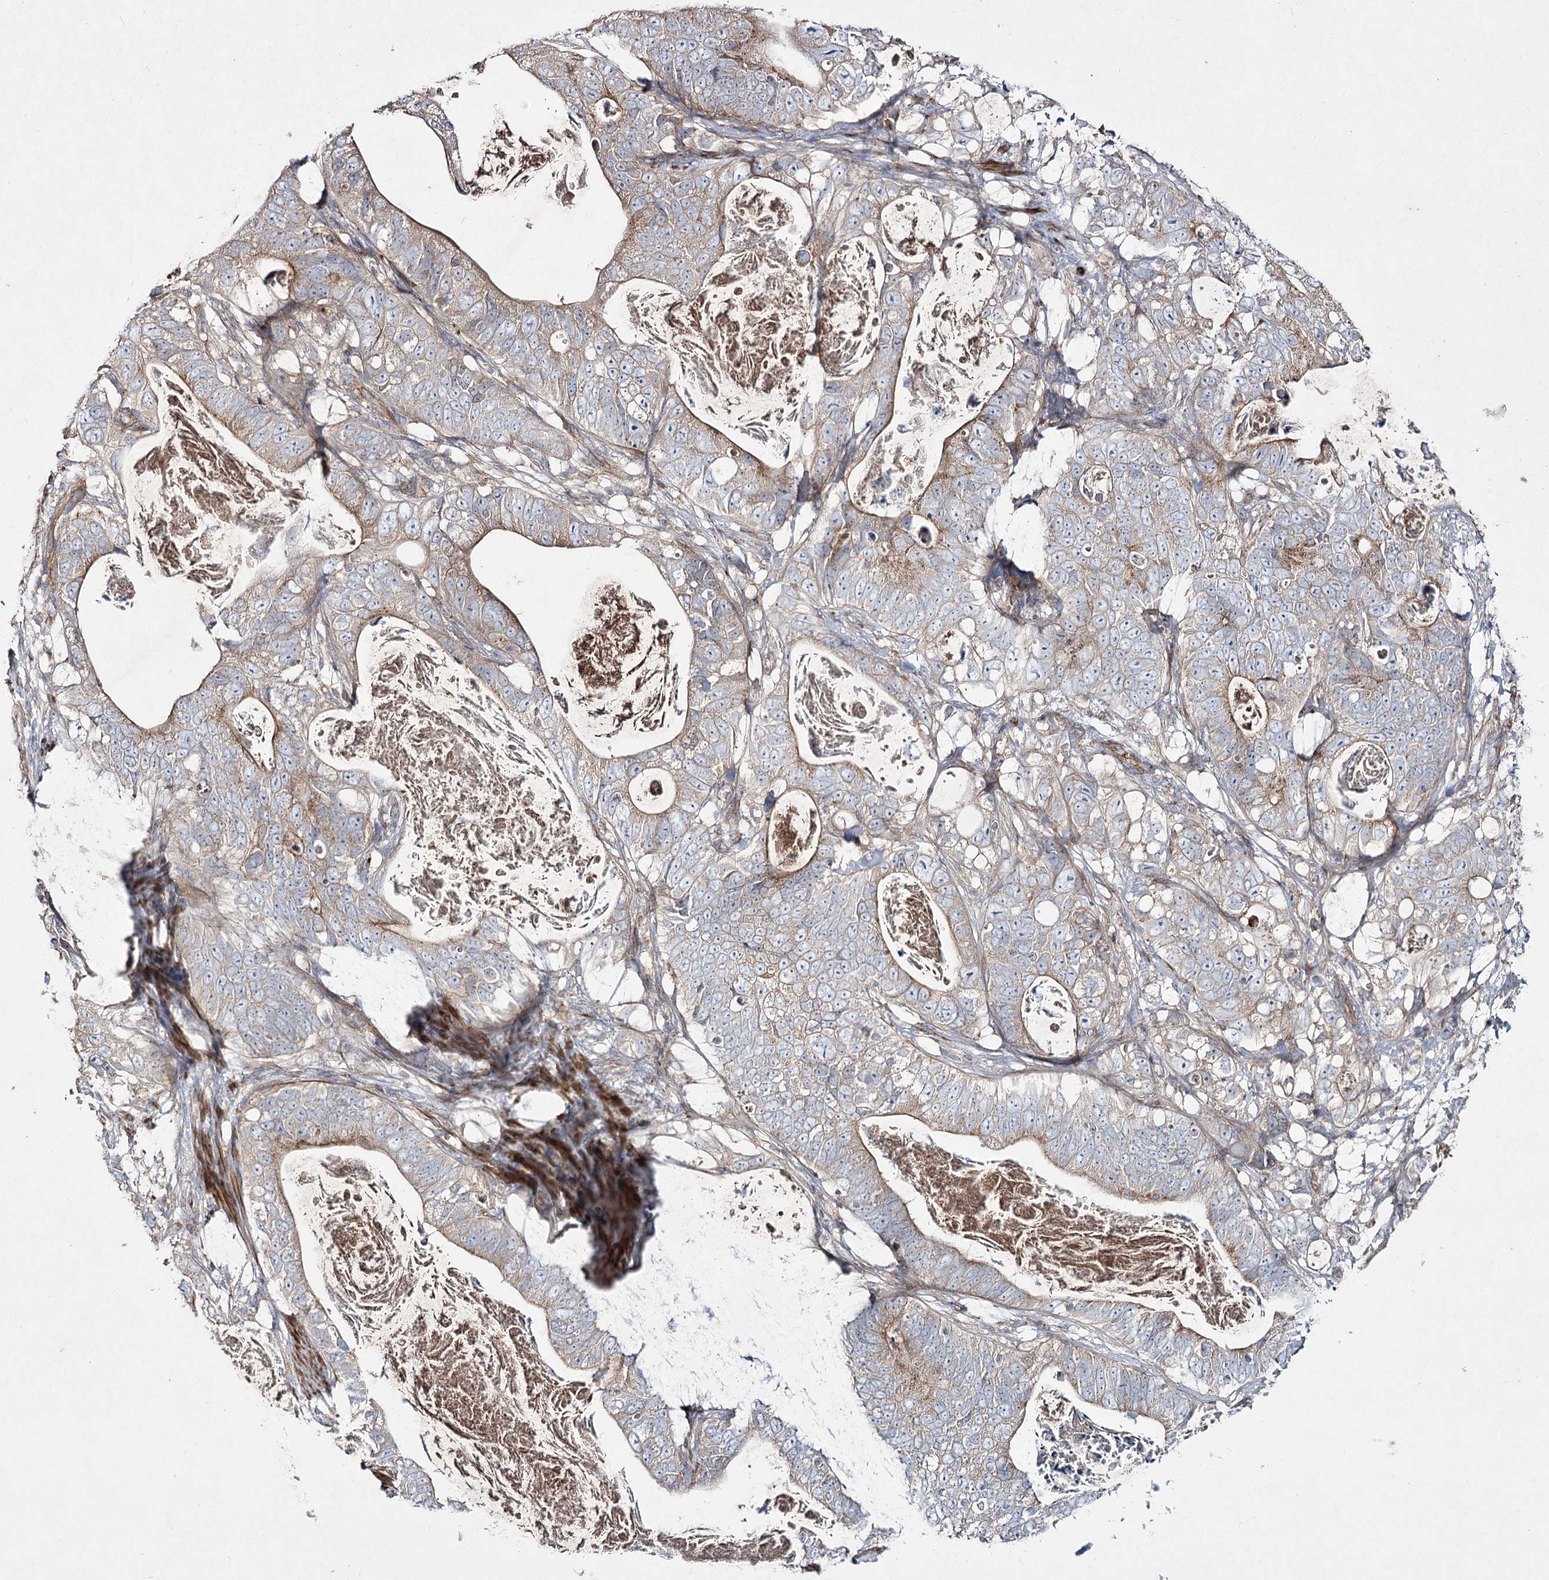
{"staining": {"intensity": "moderate", "quantity": "25%-75%", "location": "cytoplasmic/membranous"}, "tissue": "stomach cancer", "cell_type": "Tumor cells", "image_type": "cancer", "snomed": [{"axis": "morphology", "description": "Normal tissue, NOS"}, {"axis": "morphology", "description": "Adenocarcinoma, NOS"}, {"axis": "topography", "description": "Stomach"}], "caption": "The micrograph displays staining of stomach cancer, revealing moderate cytoplasmic/membranous protein expression (brown color) within tumor cells.", "gene": "KIAA0825", "patient": {"sex": "female", "age": 89}}